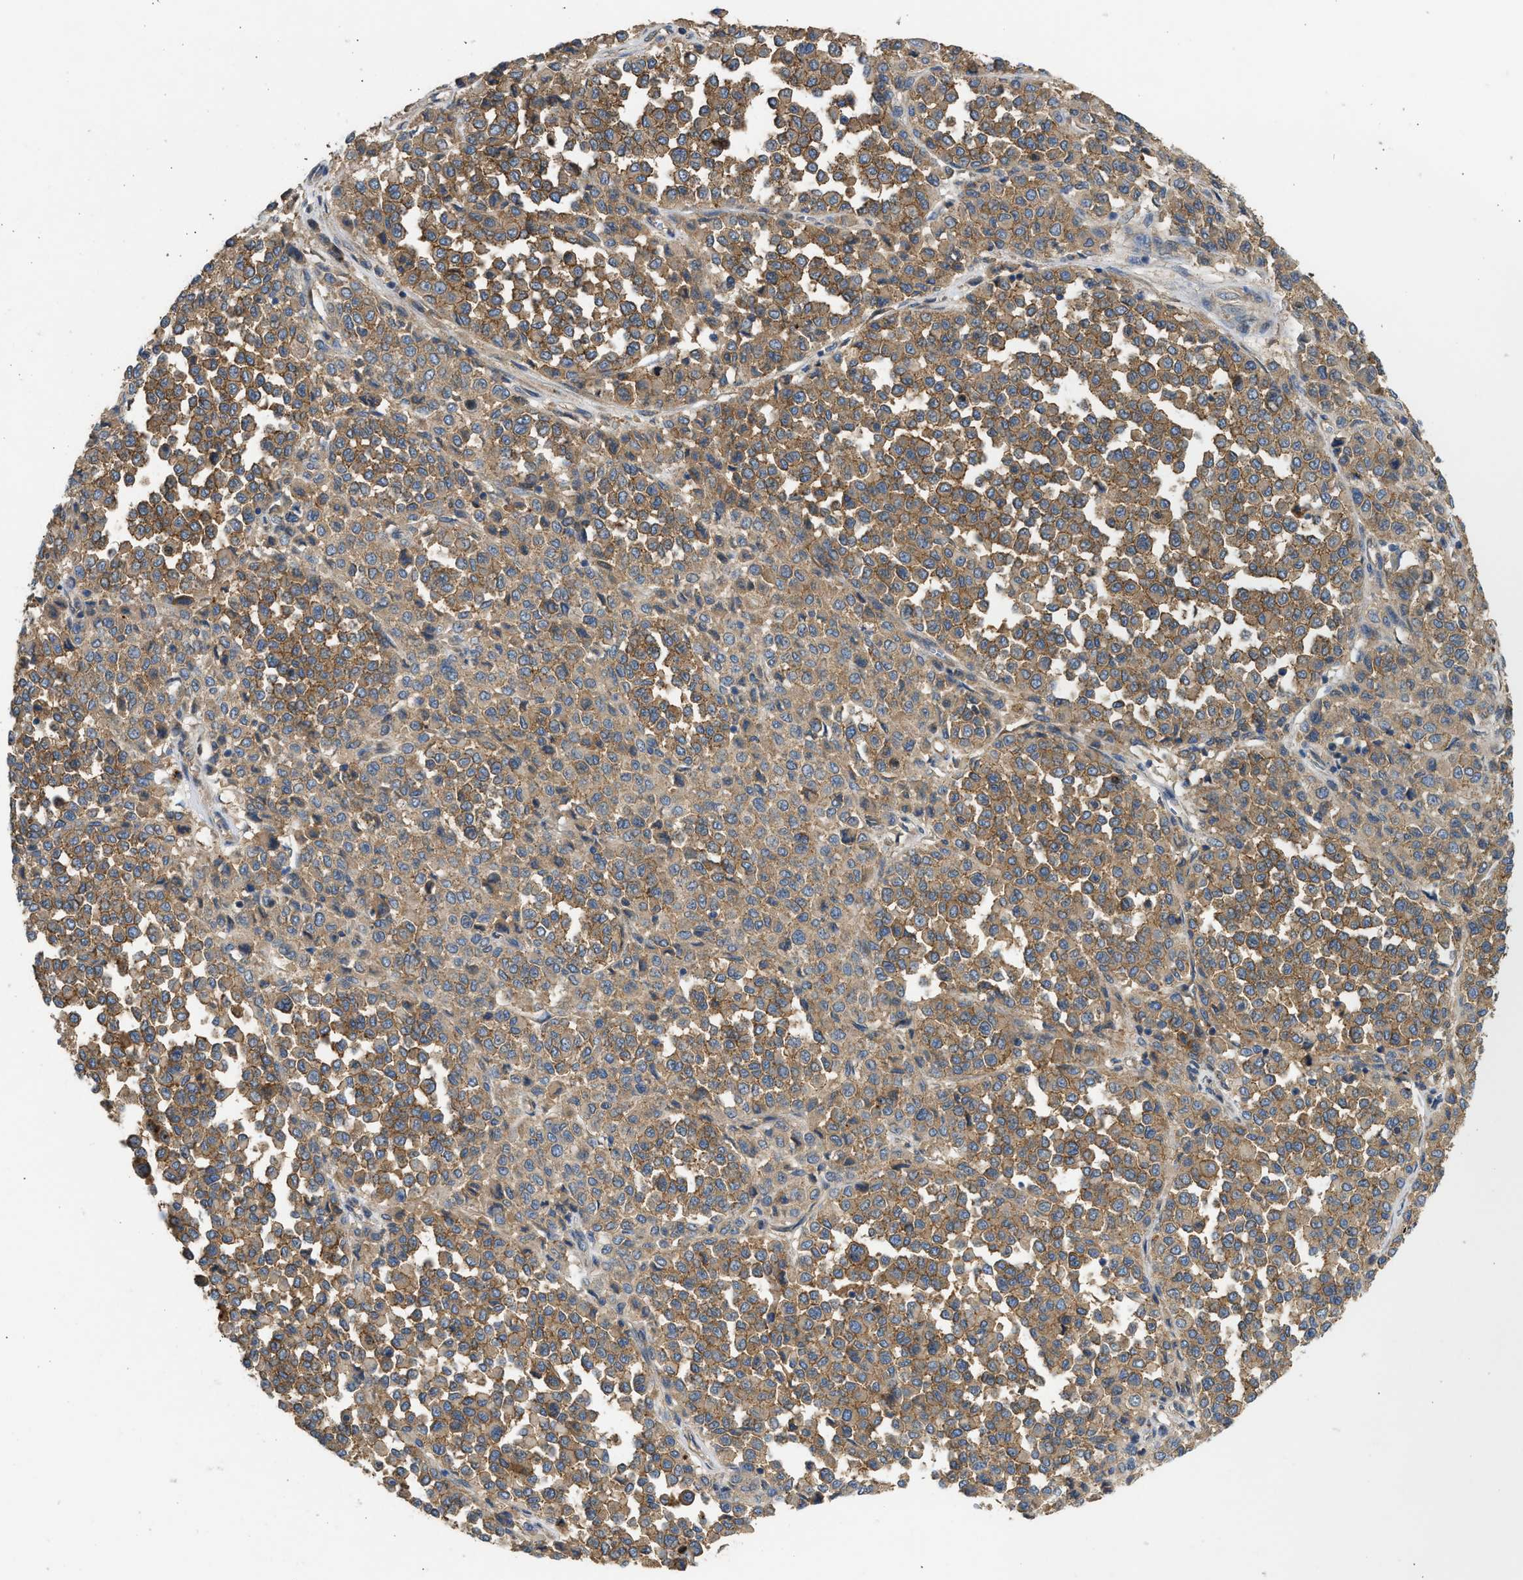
{"staining": {"intensity": "moderate", "quantity": ">75%", "location": "cytoplasmic/membranous"}, "tissue": "melanoma", "cell_type": "Tumor cells", "image_type": "cancer", "snomed": [{"axis": "morphology", "description": "Malignant melanoma, Metastatic site"}, {"axis": "topography", "description": "Pancreas"}], "caption": "Malignant melanoma (metastatic site) stained for a protein (brown) demonstrates moderate cytoplasmic/membranous positive staining in approximately >75% of tumor cells.", "gene": "CSRNP2", "patient": {"sex": "female", "age": 30}}